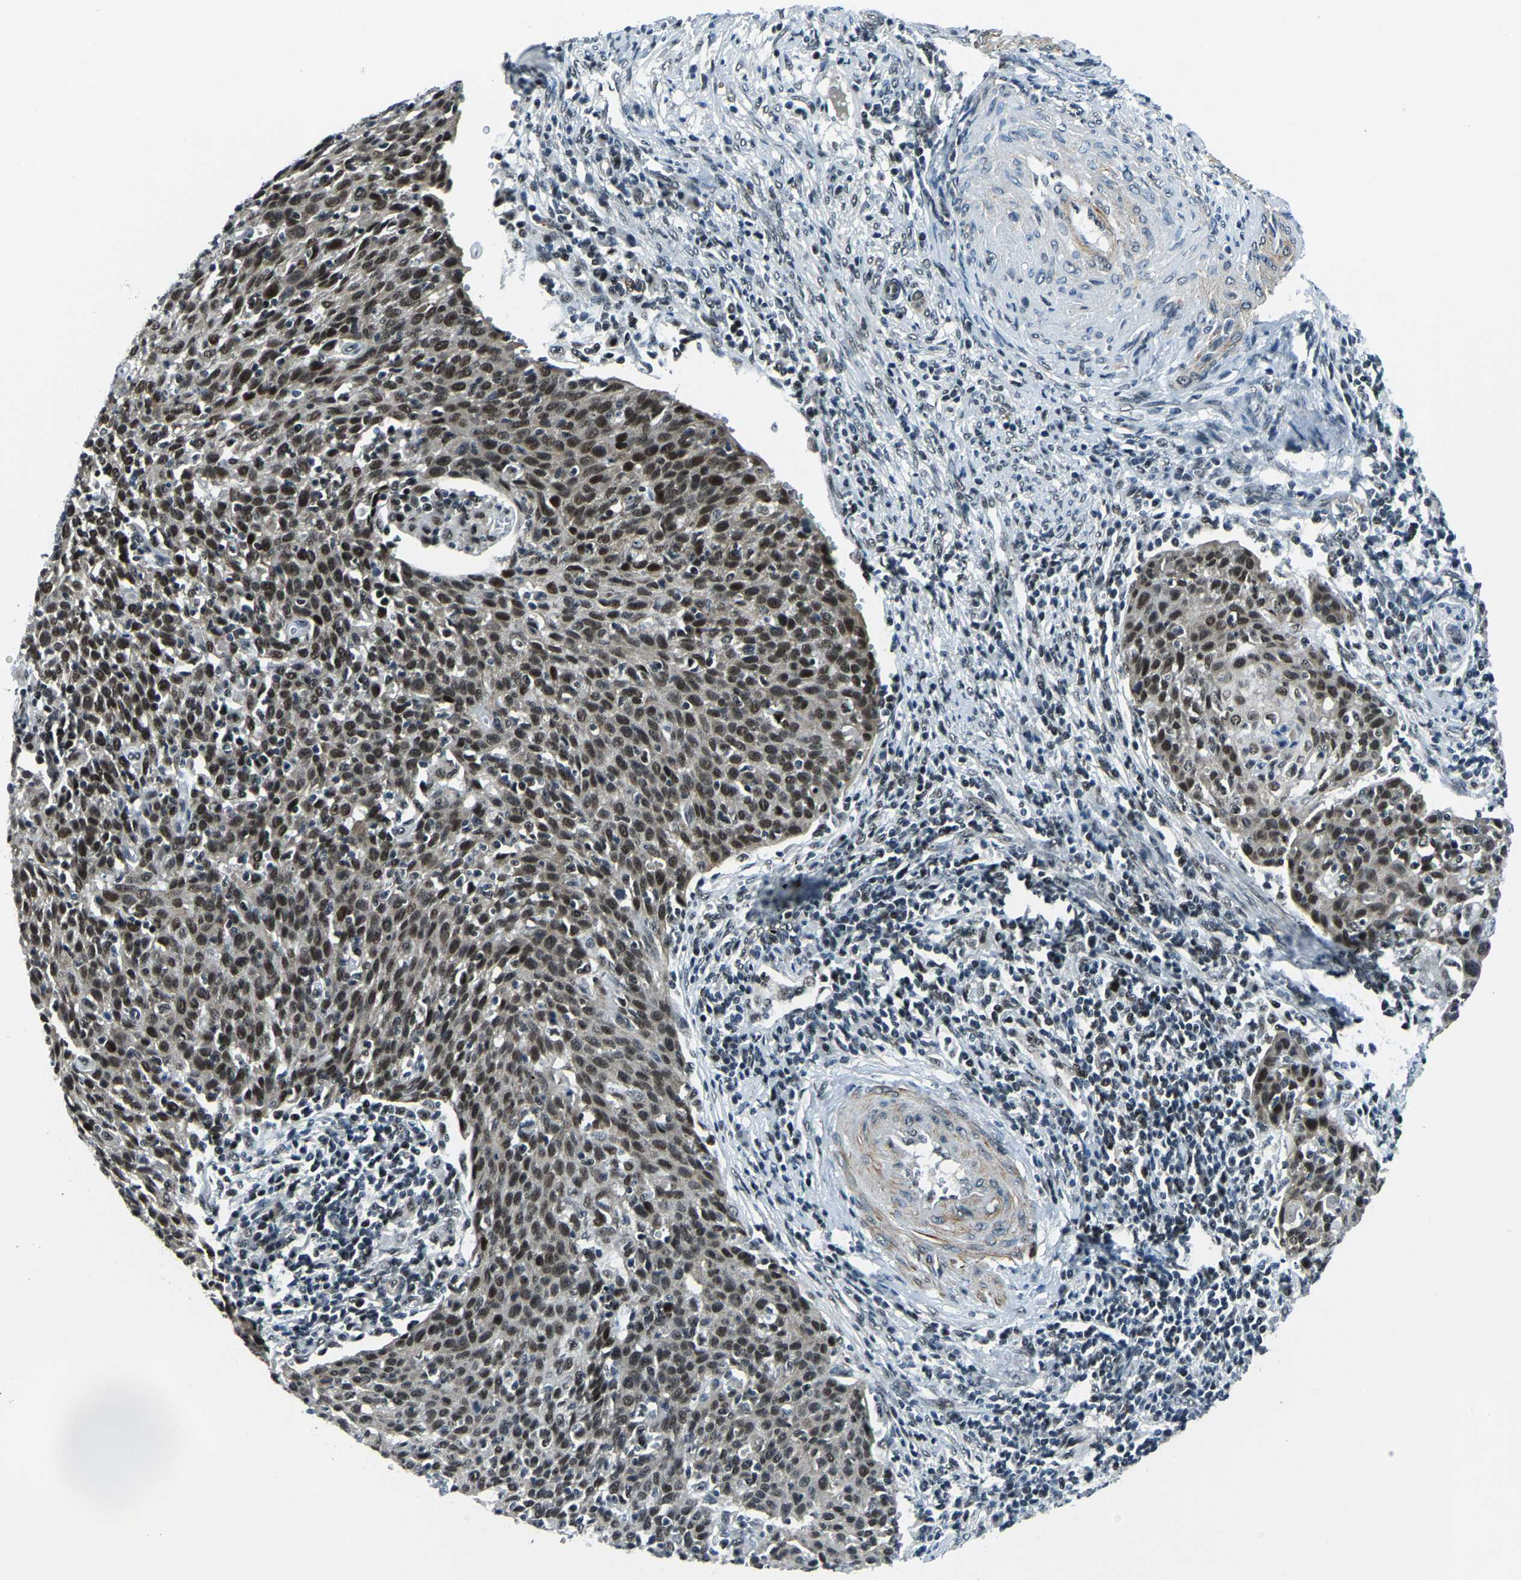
{"staining": {"intensity": "moderate", "quantity": ">75%", "location": "nuclear"}, "tissue": "cervical cancer", "cell_type": "Tumor cells", "image_type": "cancer", "snomed": [{"axis": "morphology", "description": "Squamous cell carcinoma, NOS"}, {"axis": "topography", "description": "Cervix"}], "caption": "Tumor cells display moderate nuclear expression in approximately >75% of cells in squamous cell carcinoma (cervical). Nuclei are stained in blue.", "gene": "PRCC", "patient": {"sex": "female", "age": 38}}